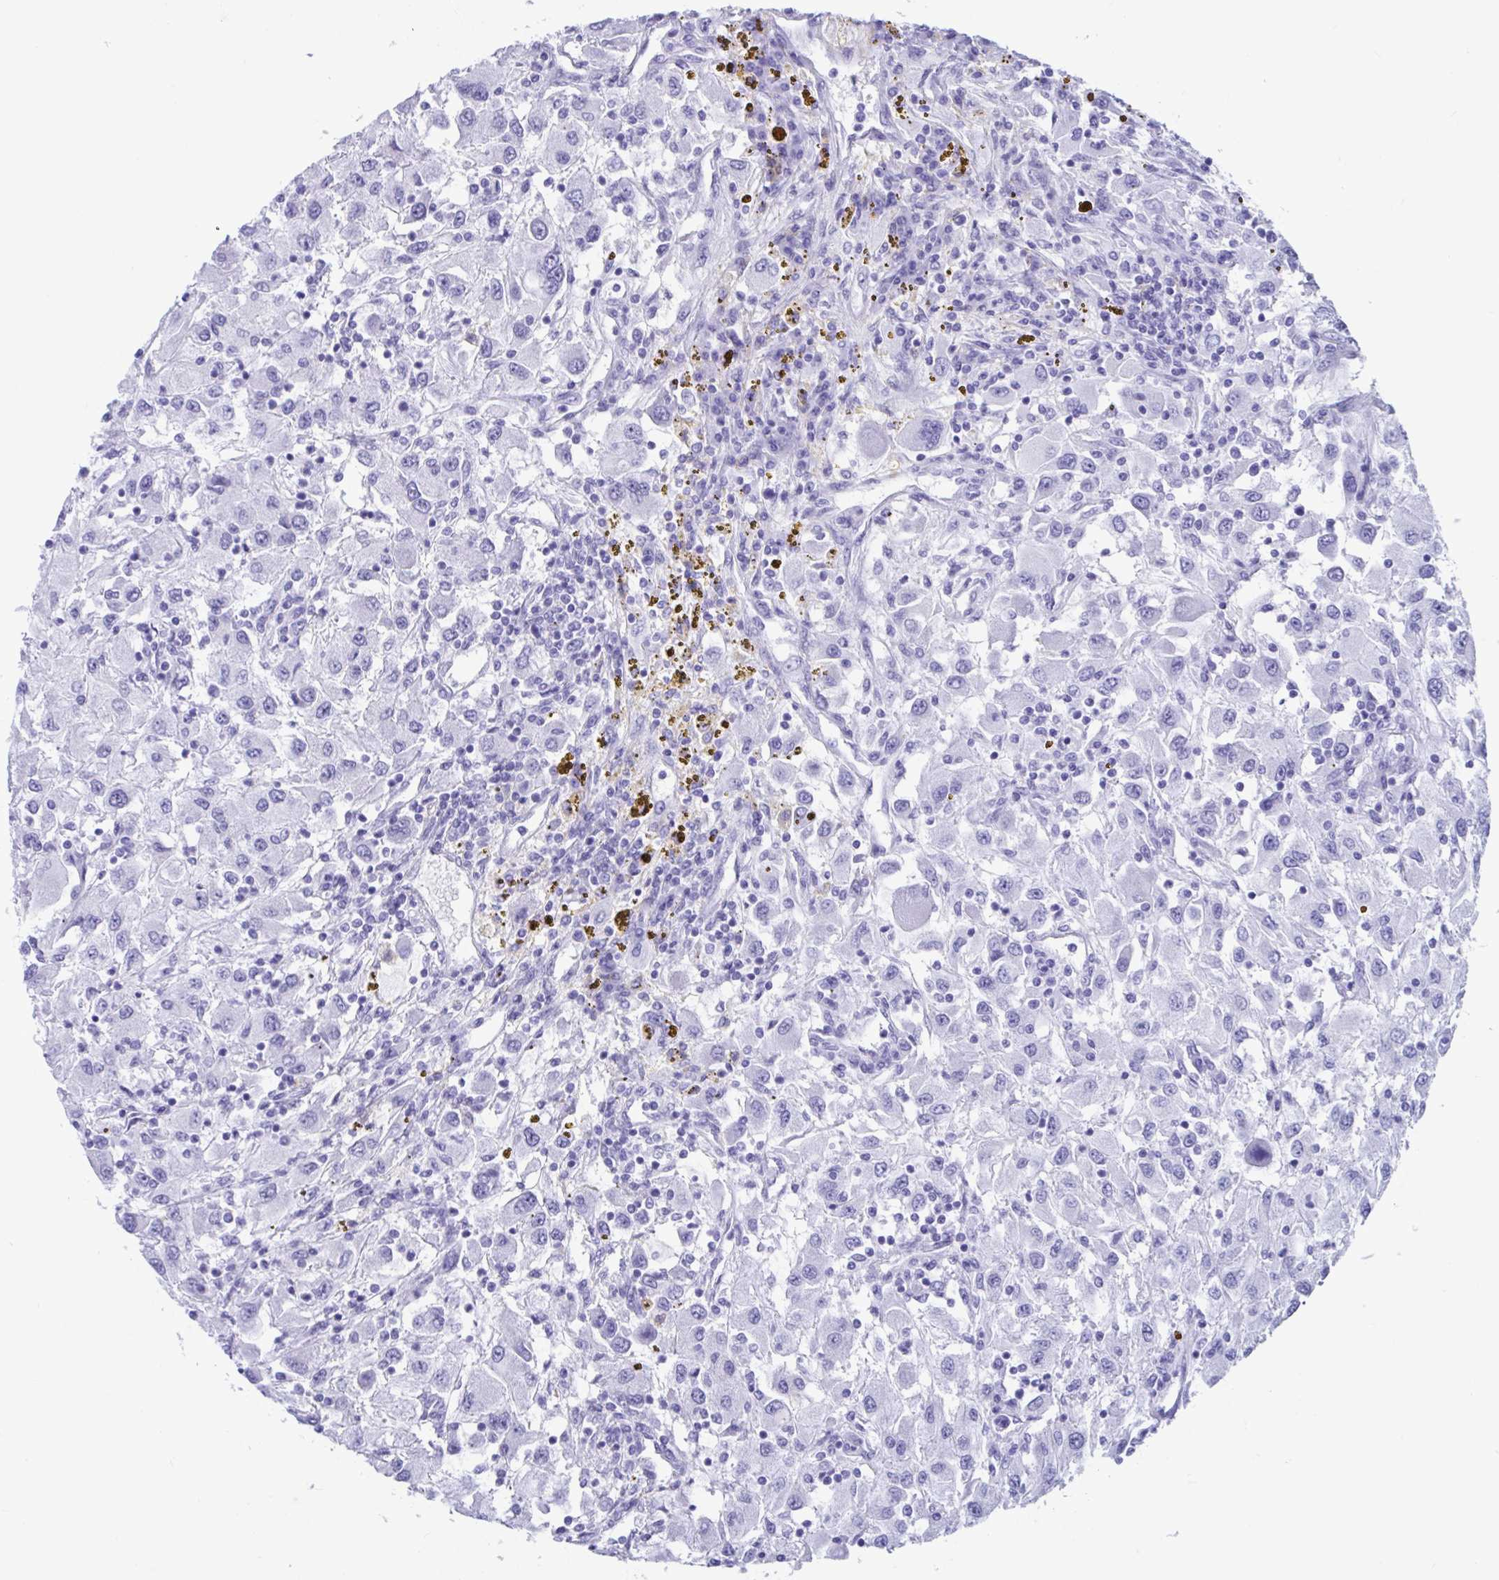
{"staining": {"intensity": "negative", "quantity": "none", "location": "none"}, "tissue": "renal cancer", "cell_type": "Tumor cells", "image_type": "cancer", "snomed": [{"axis": "morphology", "description": "Adenocarcinoma, NOS"}, {"axis": "topography", "description": "Kidney"}], "caption": "This image is of adenocarcinoma (renal) stained with immunohistochemistry (IHC) to label a protein in brown with the nuclei are counter-stained blue. There is no expression in tumor cells.", "gene": "TMEM35A", "patient": {"sex": "female", "age": 67}}